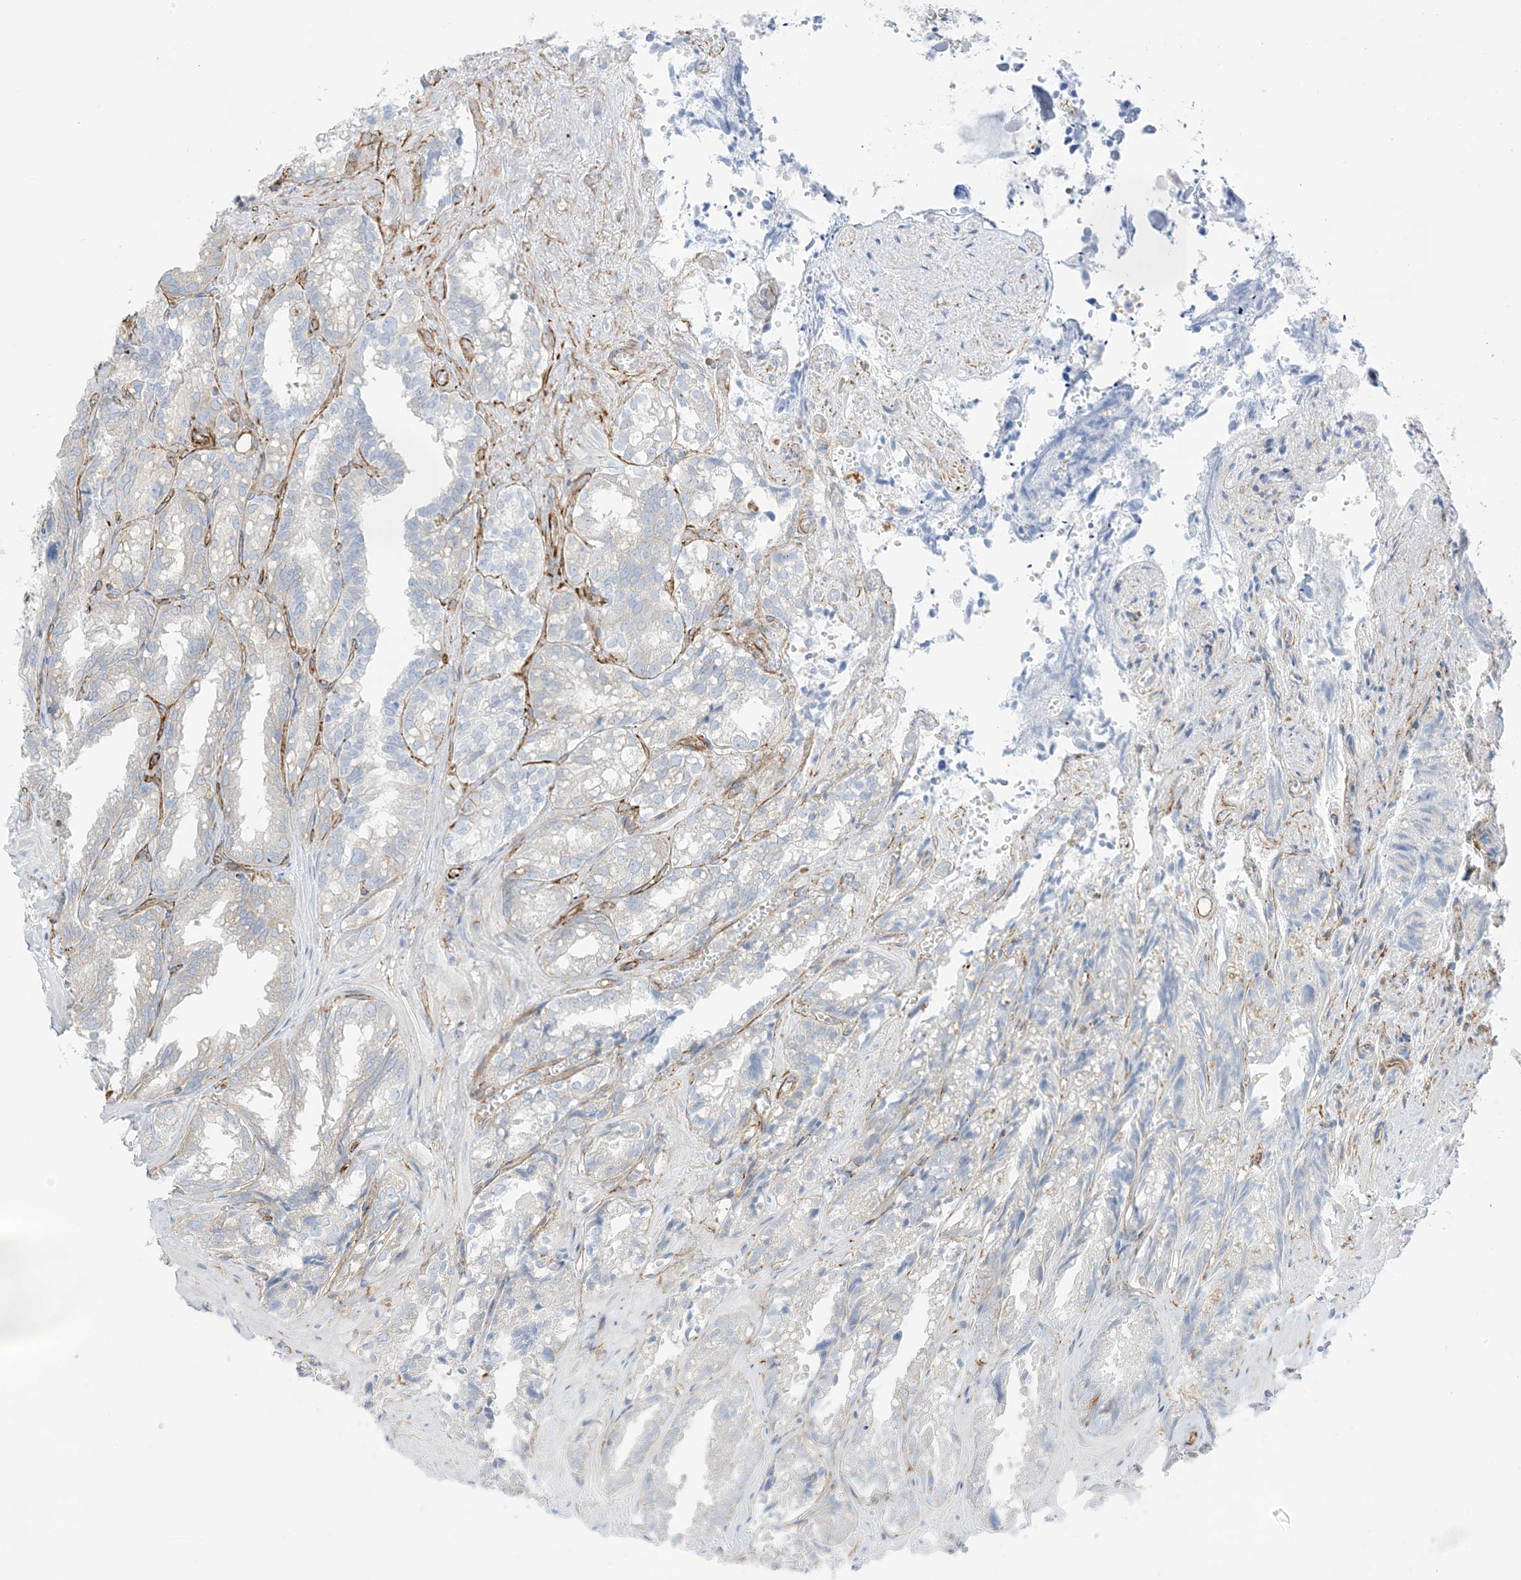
{"staining": {"intensity": "negative", "quantity": "none", "location": "none"}, "tissue": "seminal vesicle", "cell_type": "Glandular cells", "image_type": "normal", "snomed": [{"axis": "morphology", "description": "Normal tissue, NOS"}, {"axis": "topography", "description": "Prostate"}, {"axis": "topography", "description": "Seminal veicle"}], "caption": "This is an immunohistochemistry (IHC) photomicrograph of unremarkable seminal vesicle. There is no expression in glandular cells.", "gene": "PID1", "patient": {"sex": "male", "age": 51}}